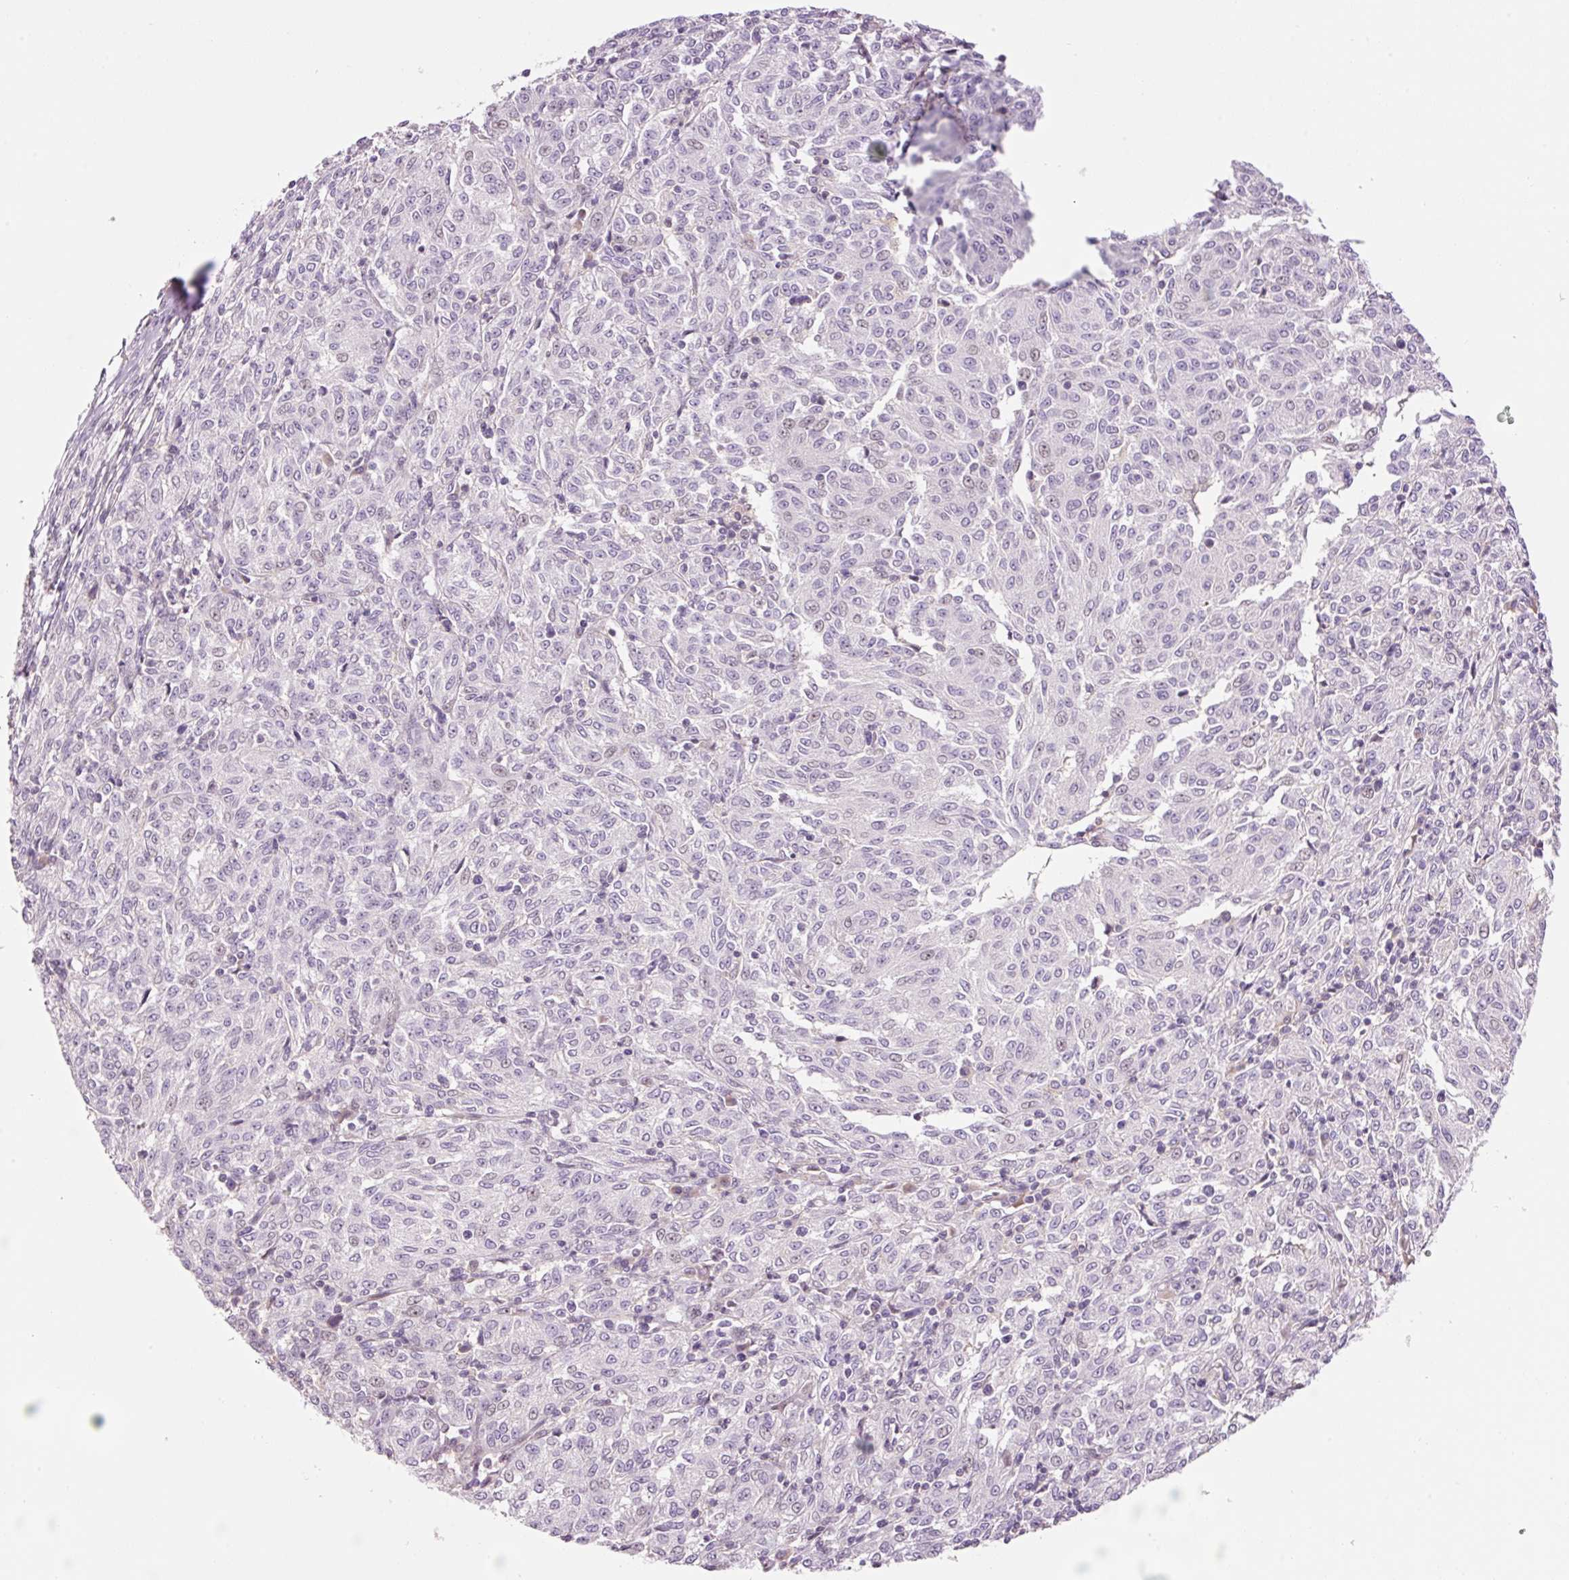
{"staining": {"intensity": "negative", "quantity": "none", "location": "none"}, "tissue": "melanoma", "cell_type": "Tumor cells", "image_type": "cancer", "snomed": [{"axis": "morphology", "description": "Malignant melanoma, NOS"}, {"axis": "topography", "description": "Skin"}], "caption": "Malignant melanoma stained for a protein using immunohistochemistry demonstrates no expression tumor cells.", "gene": "HNF1A", "patient": {"sex": "female", "age": 72}}